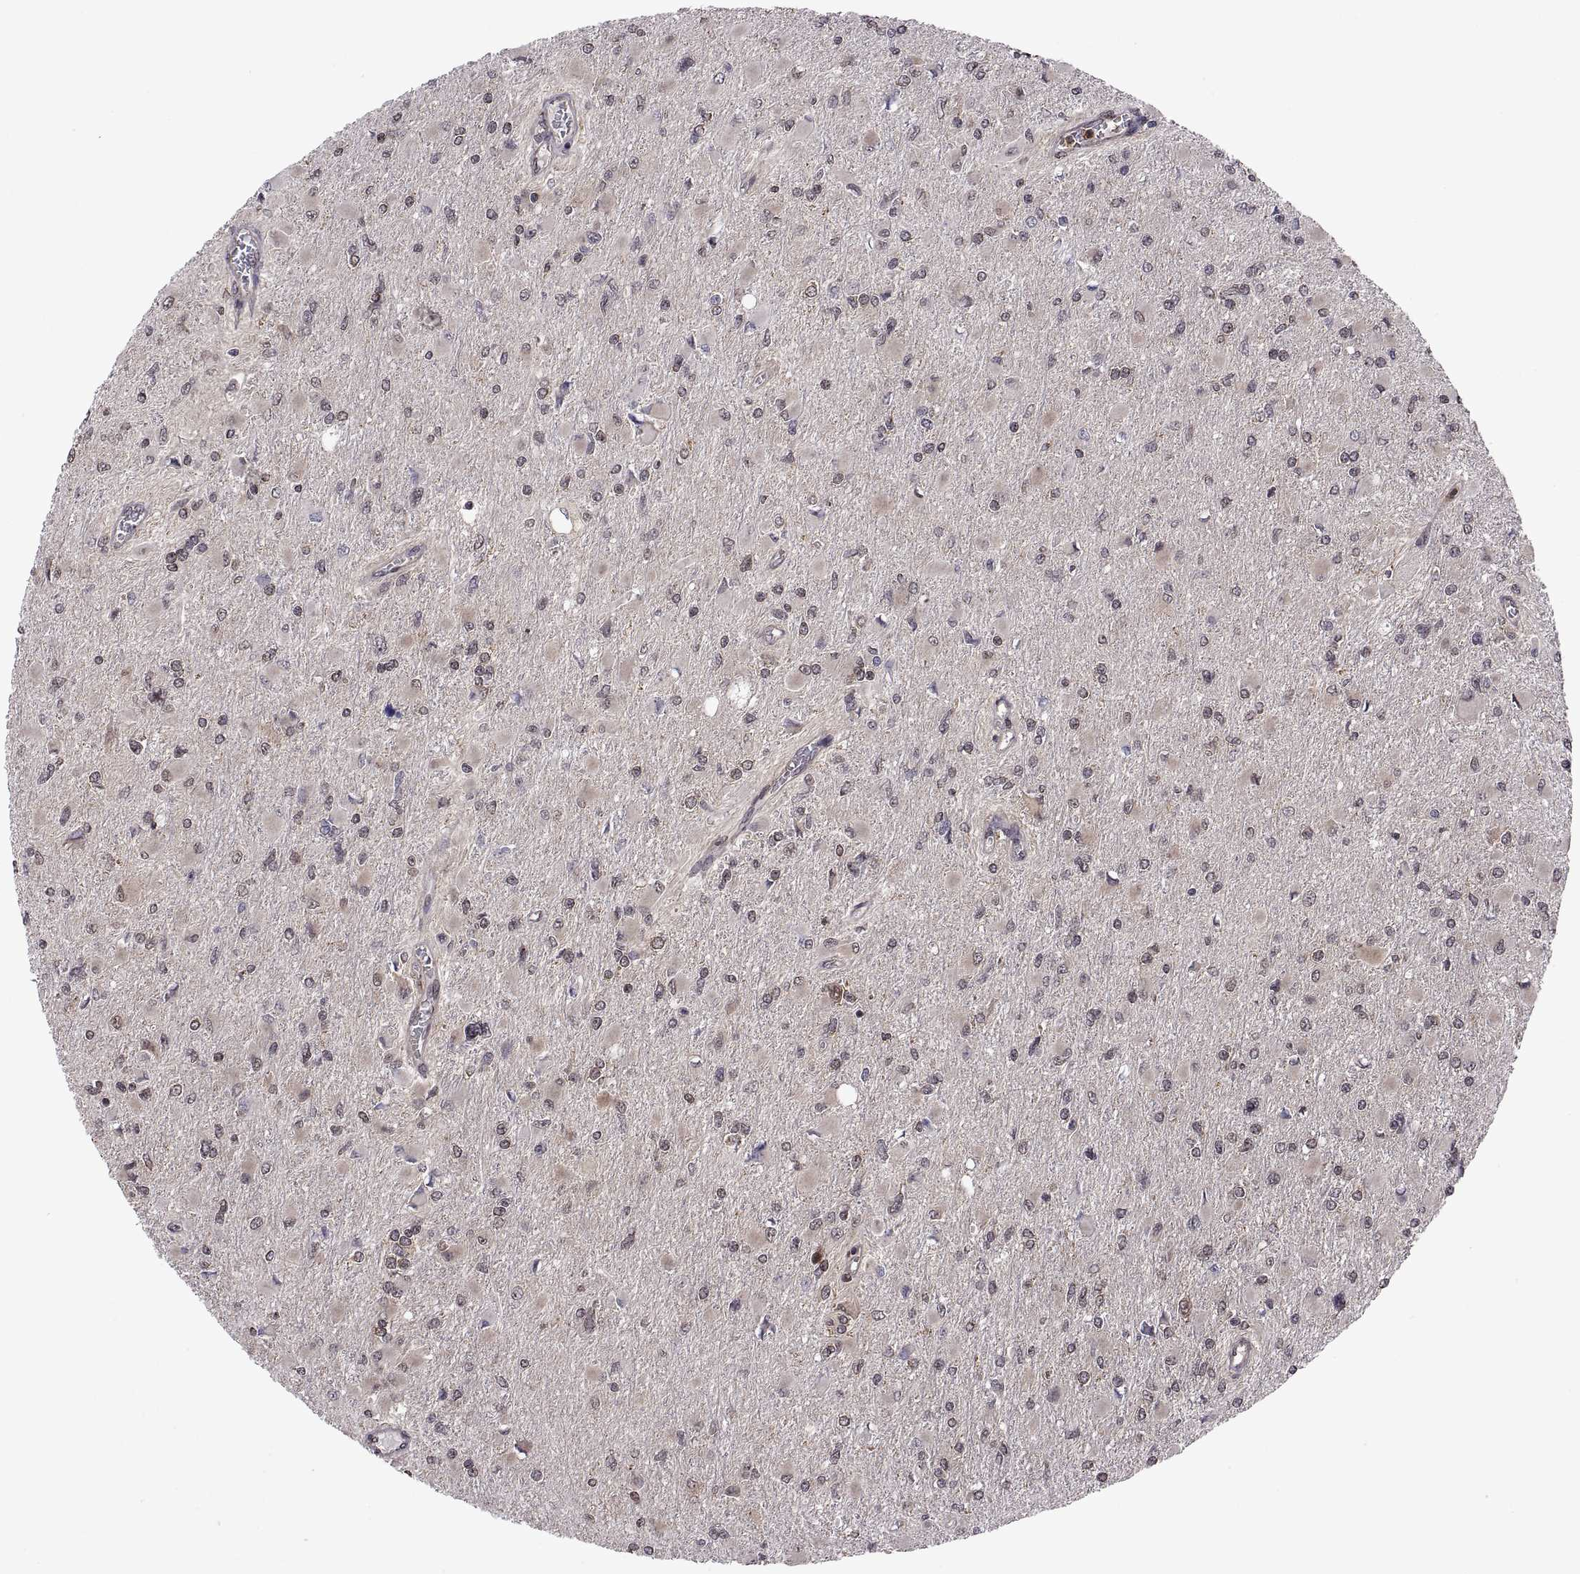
{"staining": {"intensity": "negative", "quantity": "none", "location": "none"}, "tissue": "glioma", "cell_type": "Tumor cells", "image_type": "cancer", "snomed": [{"axis": "morphology", "description": "Glioma, malignant, High grade"}, {"axis": "topography", "description": "Cerebral cortex"}], "caption": "Immunohistochemical staining of human glioma reveals no significant positivity in tumor cells. (IHC, brightfield microscopy, high magnification).", "gene": "ZNRF2", "patient": {"sex": "female", "age": 36}}